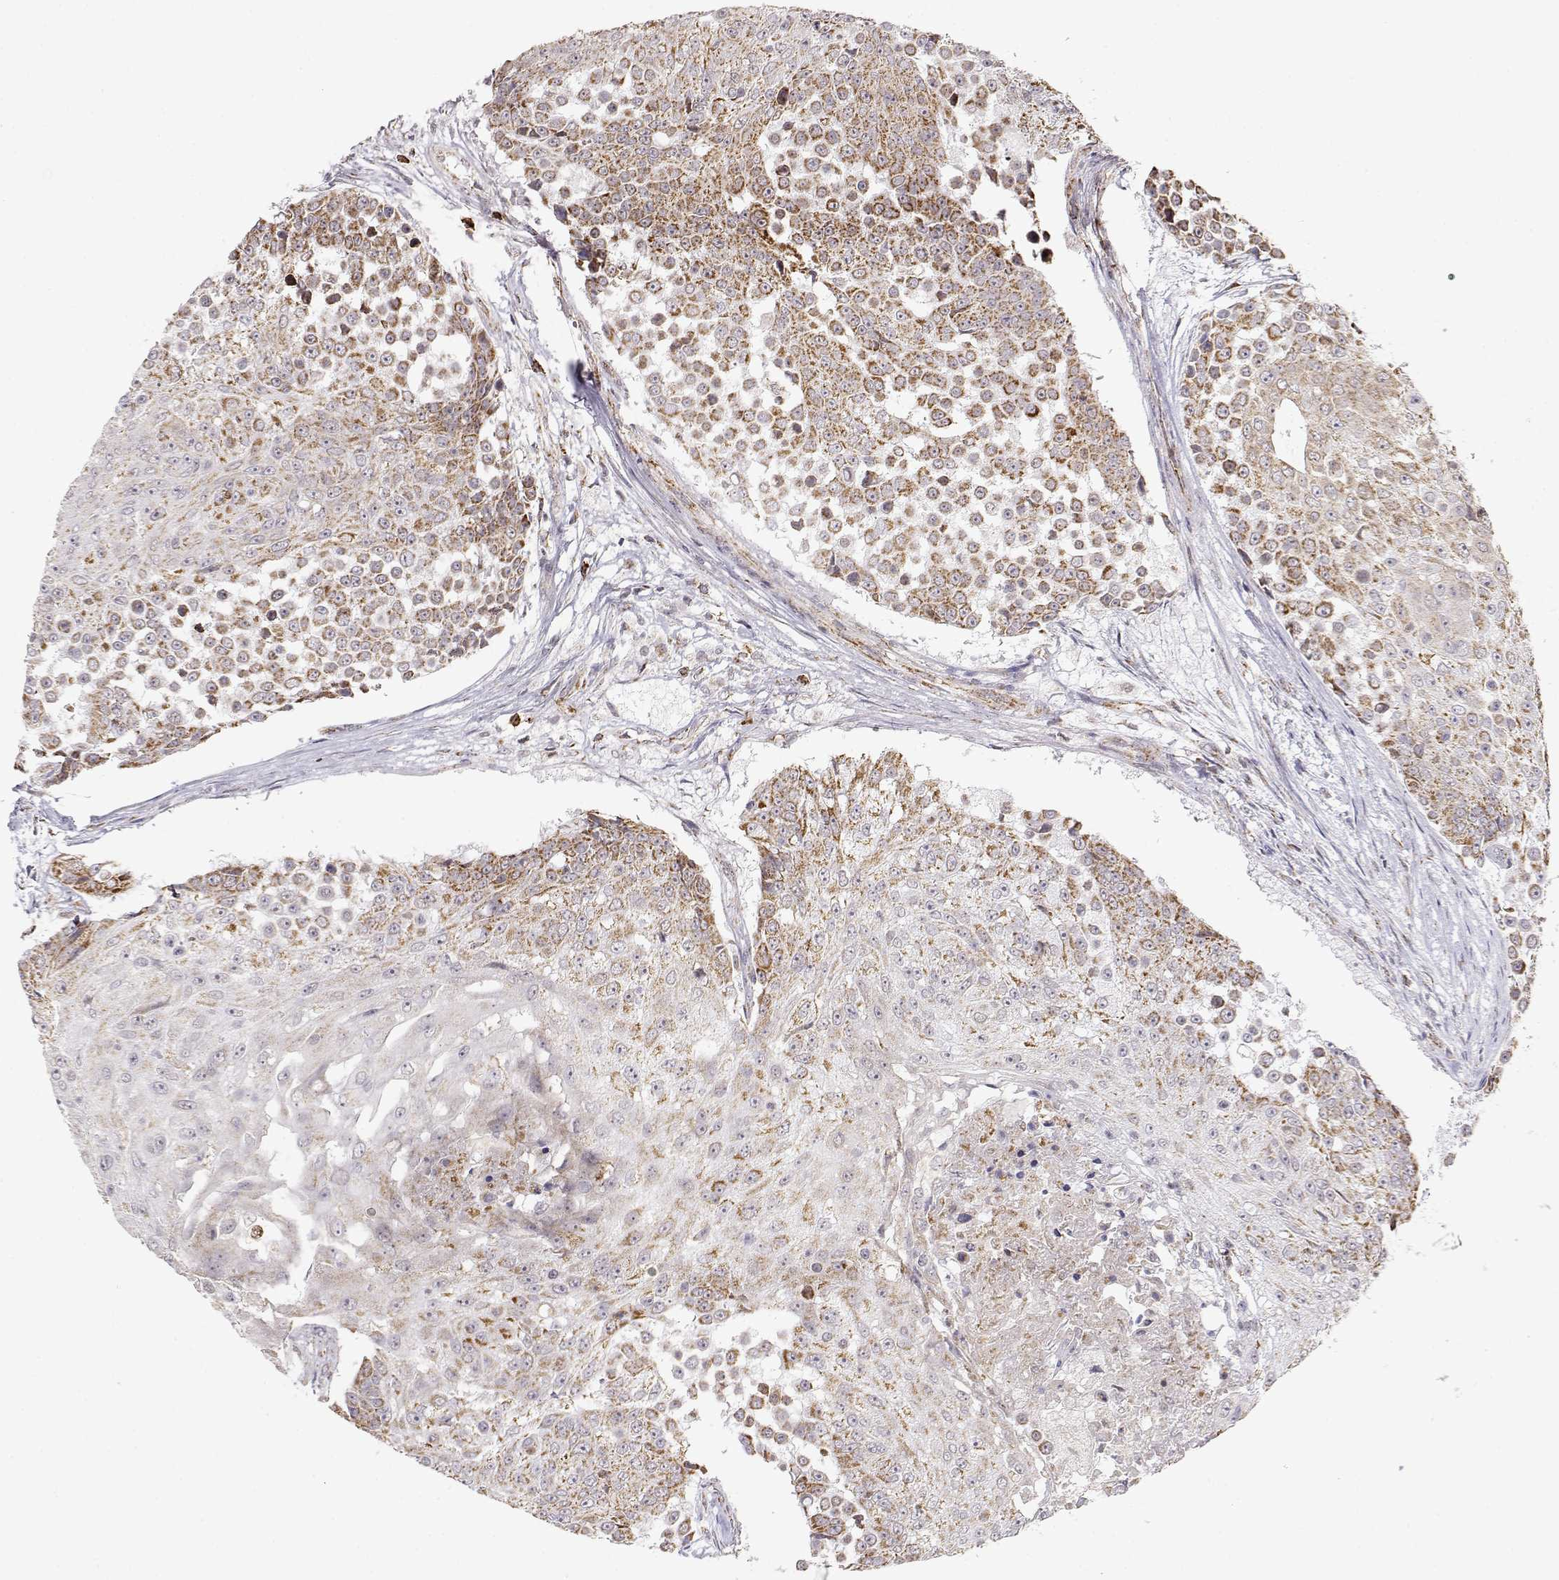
{"staining": {"intensity": "moderate", "quantity": "<25%", "location": "cytoplasmic/membranous"}, "tissue": "urothelial cancer", "cell_type": "Tumor cells", "image_type": "cancer", "snomed": [{"axis": "morphology", "description": "Urothelial carcinoma, High grade"}, {"axis": "topography", "description": "Urinary bladder"}], "caption": "A micrograph of human urothelial carcinoma (high-grade) stained for a protein demonstrates moderate cytoplasmic/membranous brown staining in tumor cells.", "gene": "EXOG", "patient": {"sex": "female", "age": 63}}